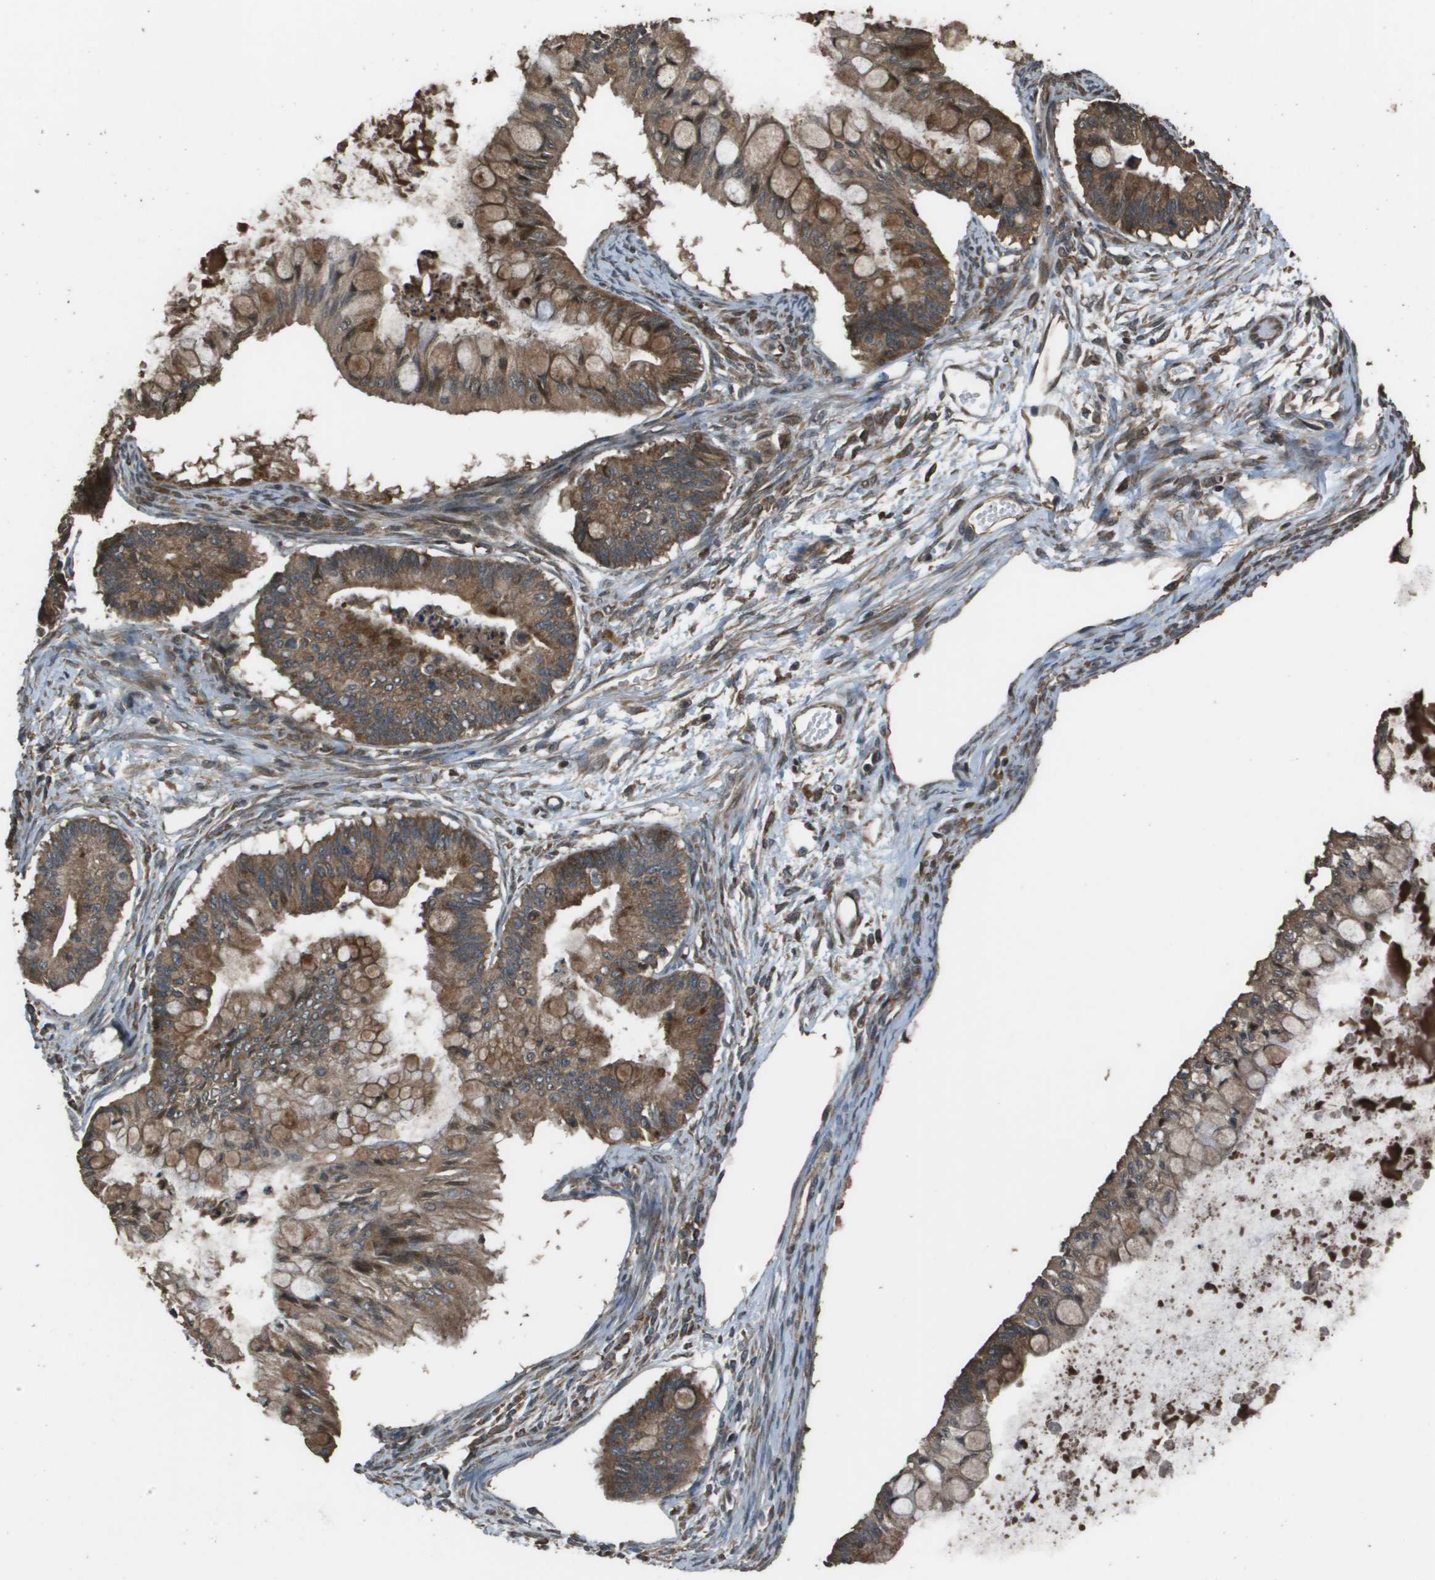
{"staining": {"intensity": "moderate", "quantity": ">75%", "location": "cytoplasmic/membranous"}, "tissue": "ovarian cancer", "cell_type": "Tumor cells", "image_type": "cancer", "snomed": [{"axis": "morphology", "description": "Cystadenocarcinoma, mucinous, NOS"}, {"axis": "topography", "description": "Ovary"}], "caption": "Immunohistochemical staining of human mucinous cystadenocarcinoma (ovarian) demonstrates medium levels of moderate cytoplasmic/membranous staining in about >75% of tumor cells.", "gene": "FIG4", "patient": {"sex": "female", "age": 57}}